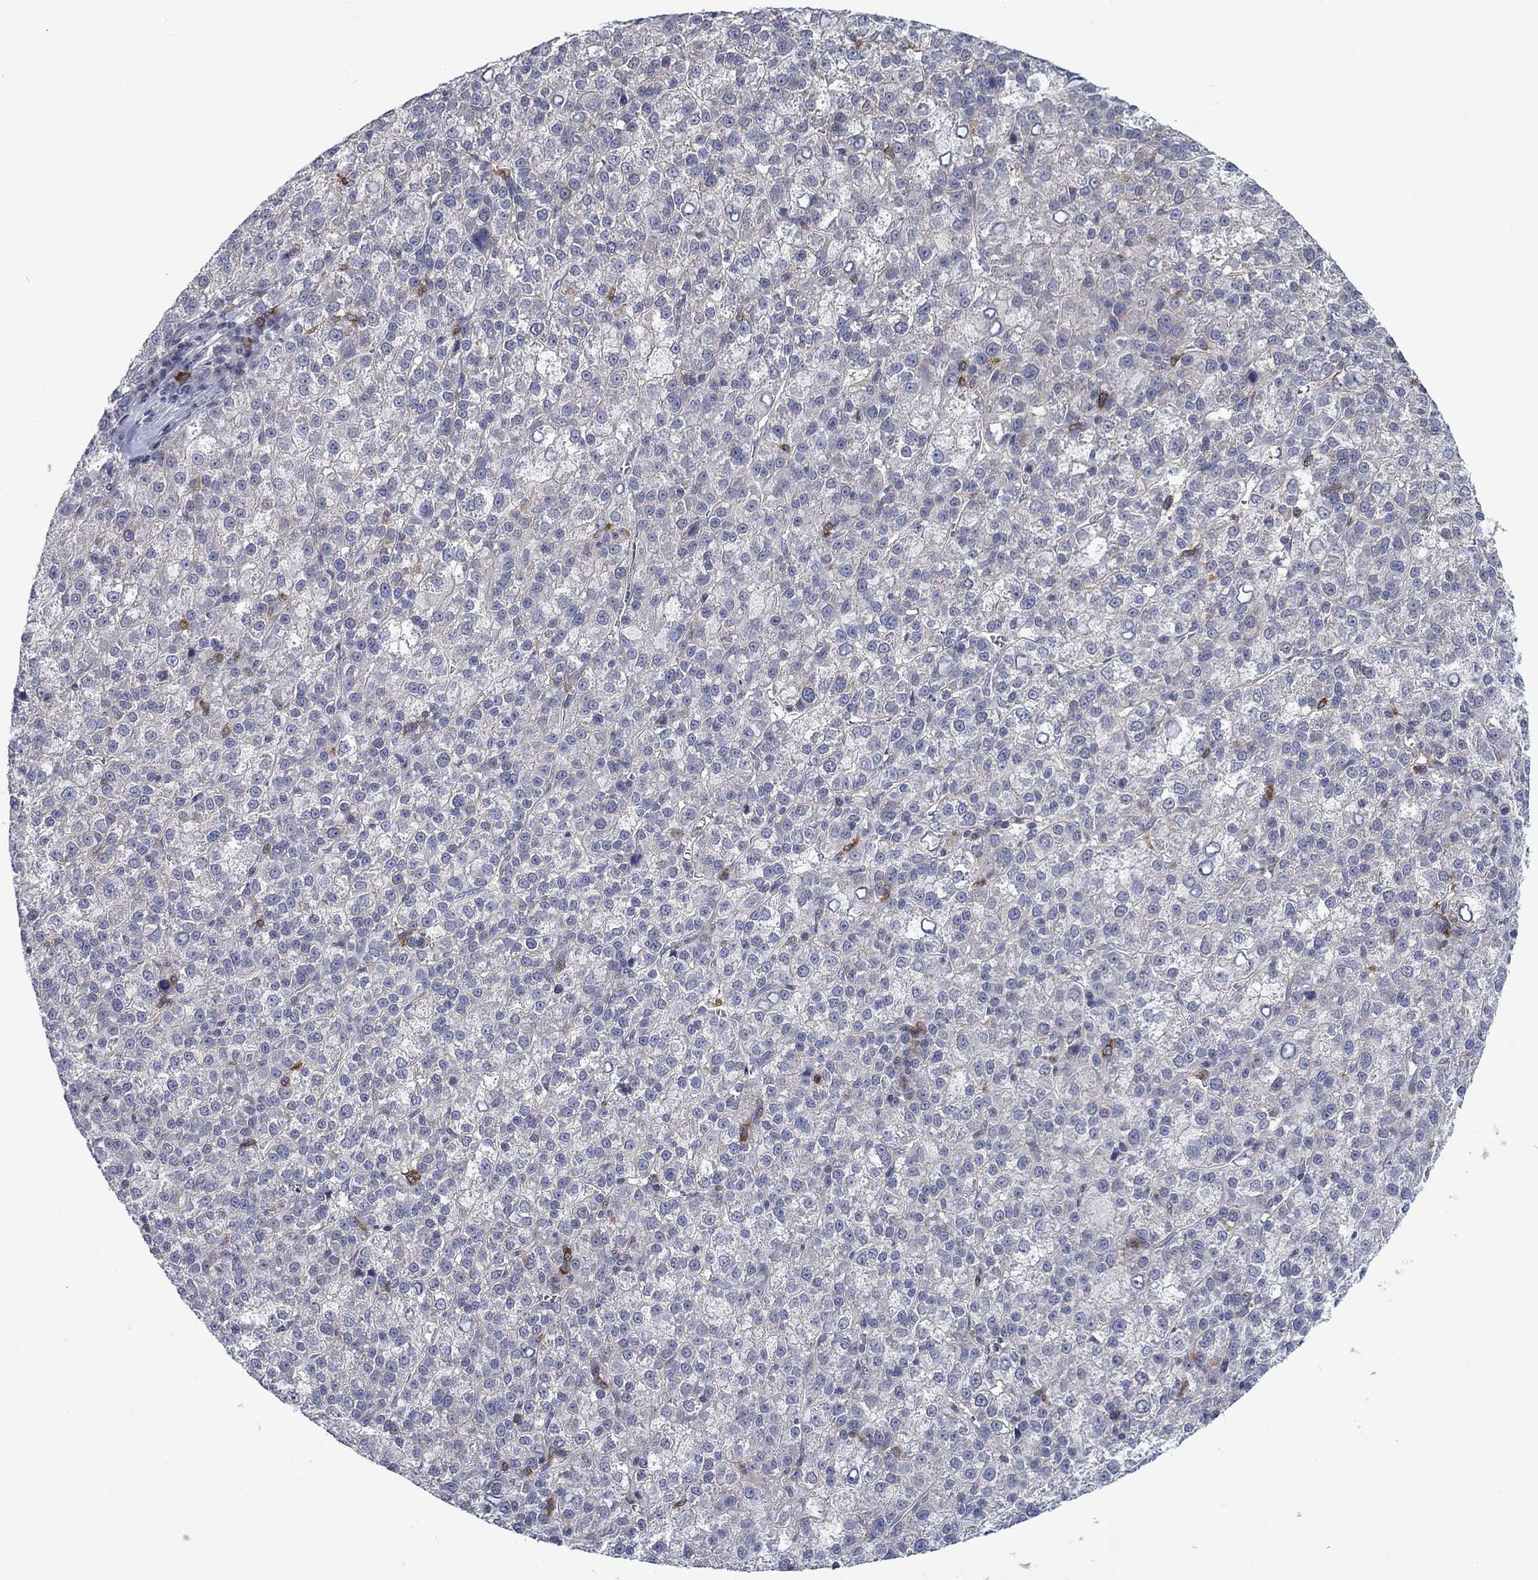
{"staining": {"intensity": "negative", "quantity": "none", "location": "none"}, "tissue": "liver cancer", "cell_type": "Tumor cells", "image_type": "cancer", "snomed": [{"axis": "morphology", "description": "Carcinoma, Hepatocellular, NOS"}, {"axis": "topography", "description": "Liver"}], "caption": "Tumor cells are negative for protein expression in human liver hepatocellular carcinoma.", "gene": "KIF15", "patient": {"sex": "female", "age": 60}}